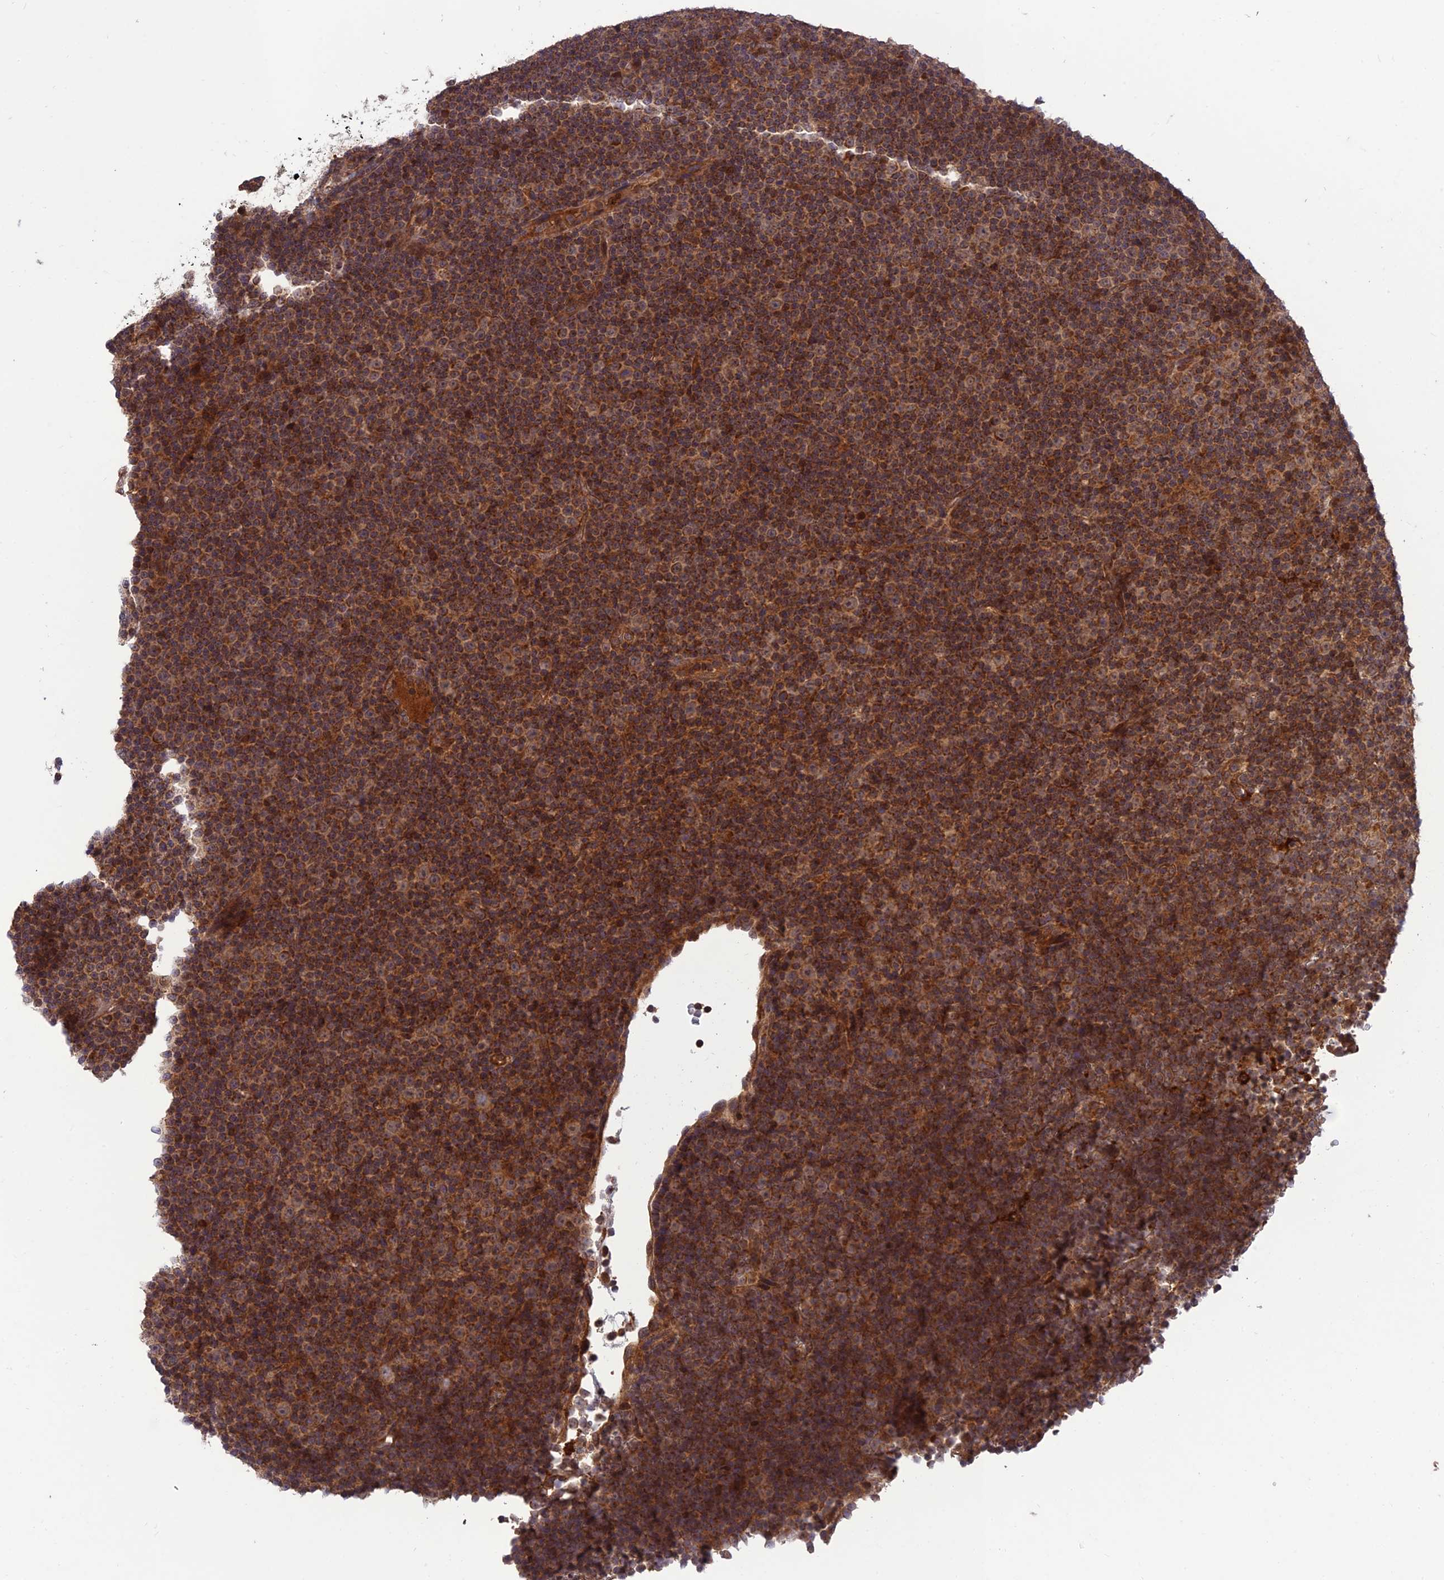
{"staining": {"intensity": "strong", "quantity": ">75%", "location": "cytoplasmic/membranous"}, "tissue": "lymphoma", "cell_type": "Tumor cells", "image_type": "cancer", "snomed": [{"axis": "morphology", "description": "Malignant lymphoma, non-Hodgkin's type, Low grade"}, {"axis": "topography", "description": "Lymph node"}], "caption": "Tumor cells demonstrate high levels of strong cytoplasmic/membranous positivity in approximately >75% of cells in human lymphoma. The staining is performed using DAB brown chromogen to label protein expression. The nuclei are counter-stained blue using hematoxylin.", "gene": "NDUFC1", "patient": {"sex": "female", "age": 67}}